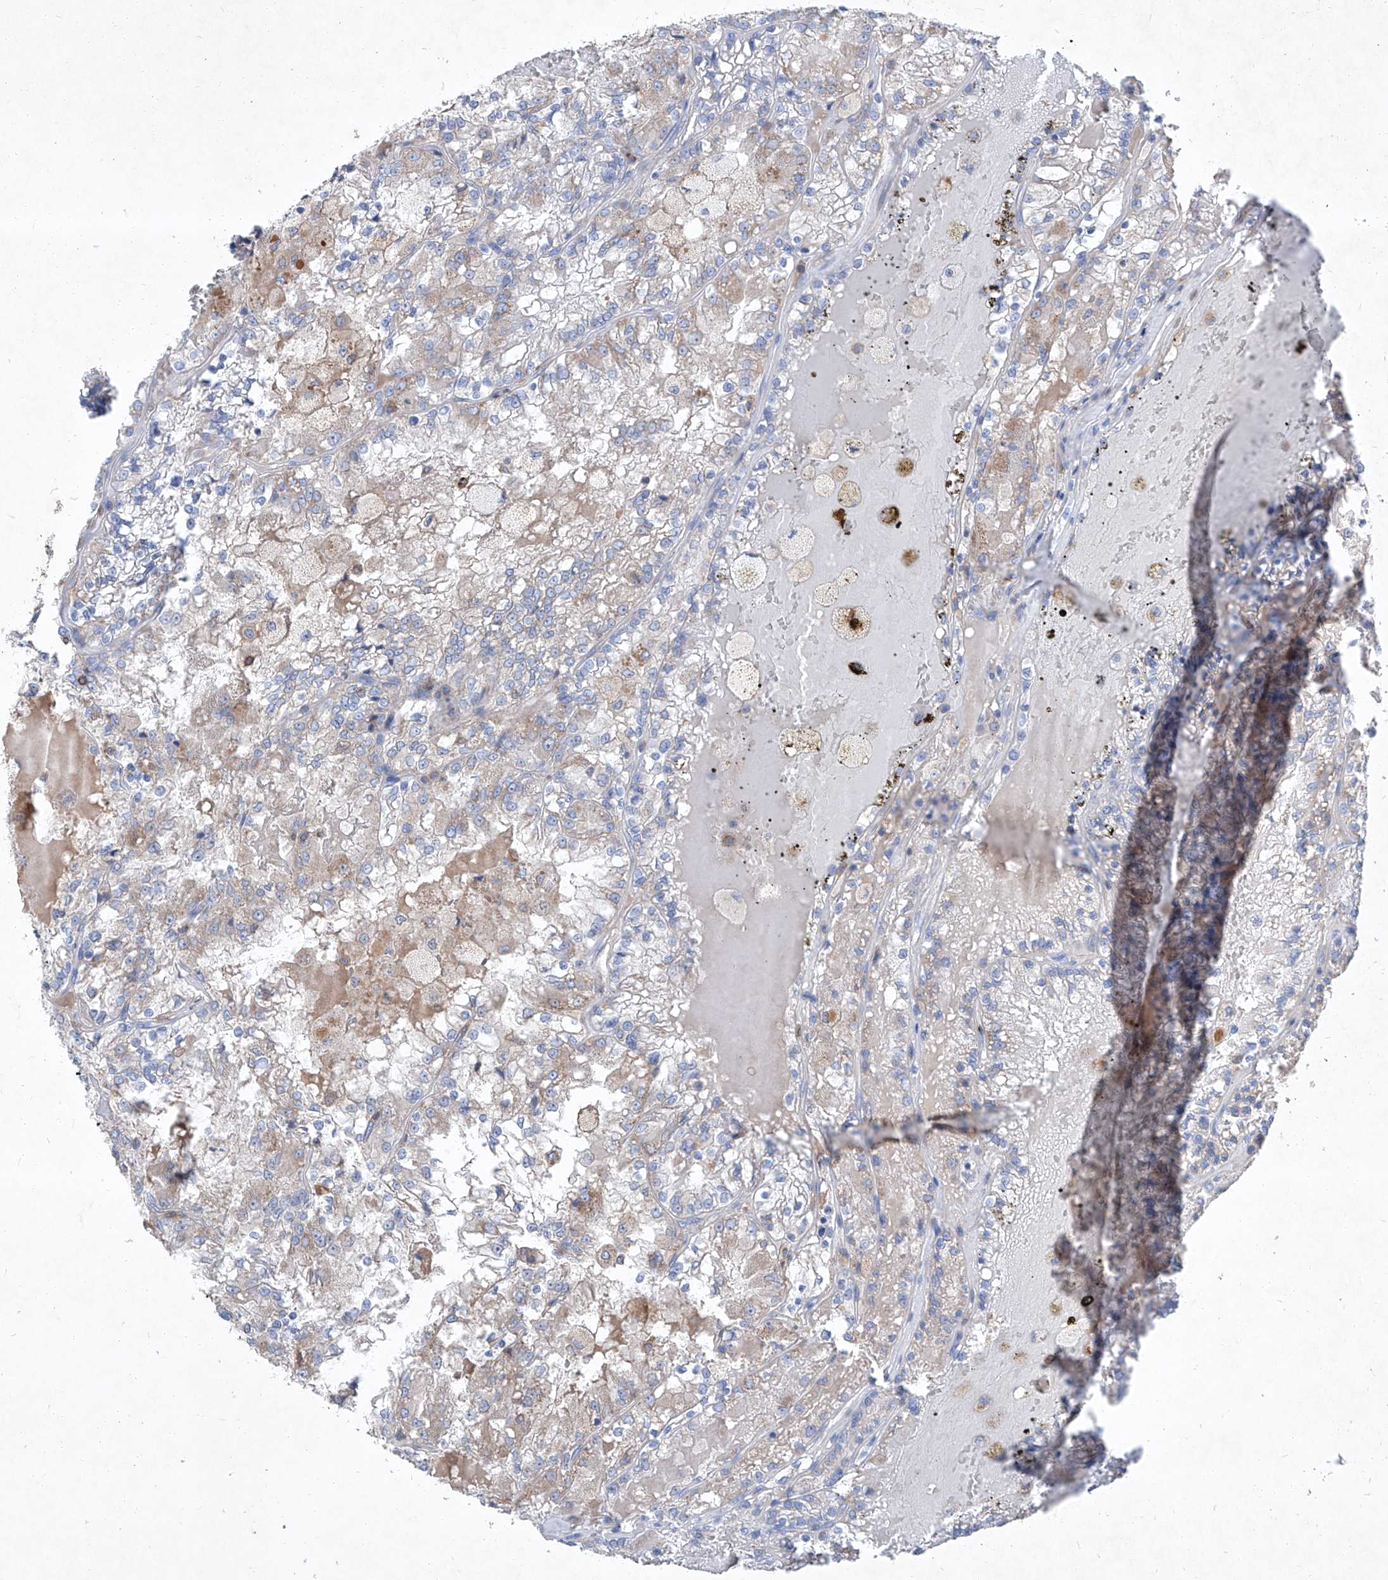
{"staining": {"intensity": "negative", "quantity": "none", "location": "none"}, "tissue": "renal cancer", "cell_type": "Tumor cells", "image_type": "cancer", "snomed": [{"axis": "morphology", "description": "Adenocarcinoma, NOS"}, {"axis": "topography", "description": "Kidney"}], "caption": "A high-resolution photomicrograph shows immunohistochemistry (IHC) staining of adenocarcinoma (renal), which displays no significant positivity in tumor cells. (DAB (3,3'-diaminobenzidine) IHC, high magnification).", "gene": "EPHA8", "patient": {"sex": "female", "age": 56}}